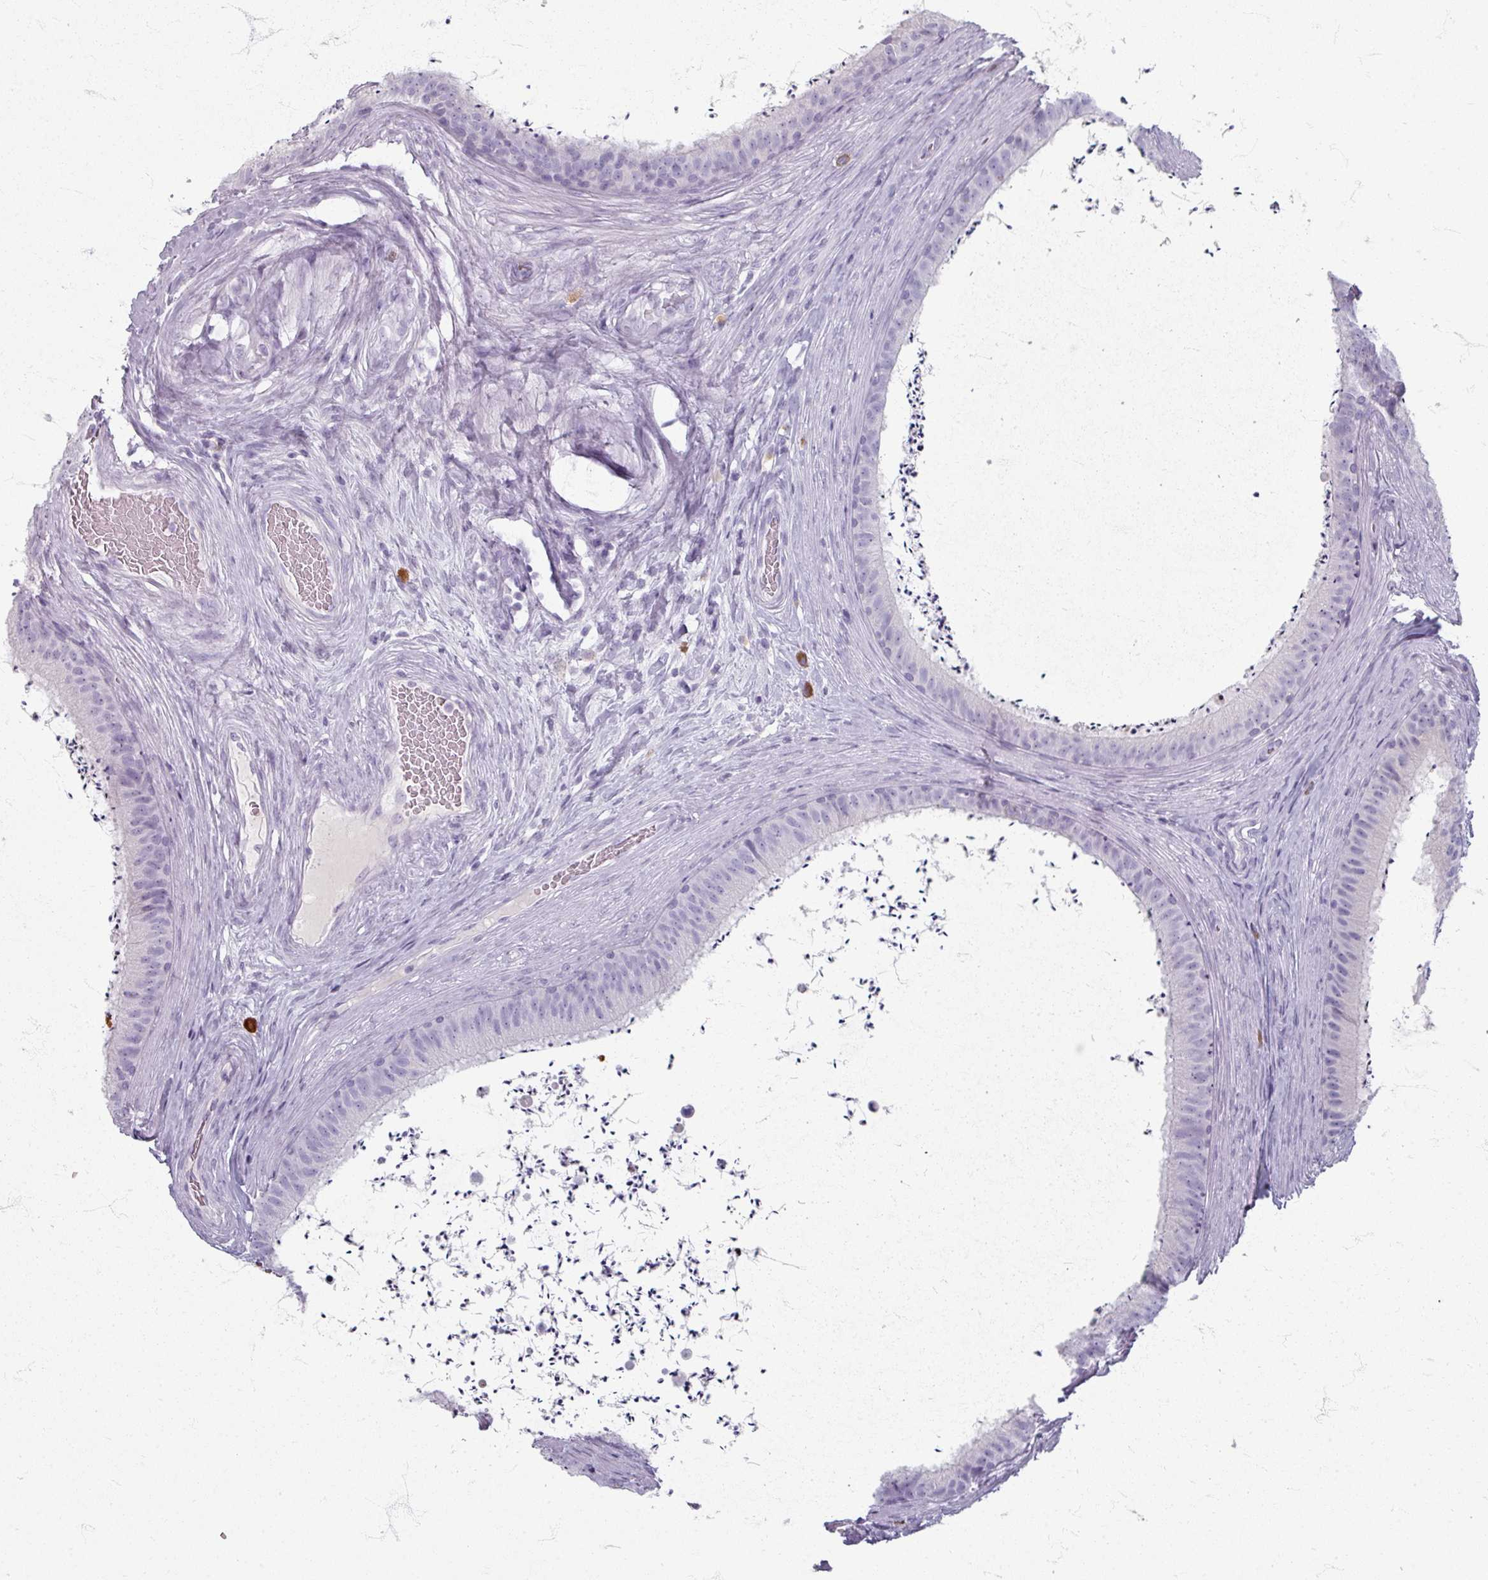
{"staining": {"intensity": "negative", "quantity": "none", "location": "none"}, "tissue": "epididymis", "cell_type": "Glandular cells", "image_type": "normal", "snomed": [{"axis": "morphology", "description": "Normal tissue, NOS"}, {"axis": "topography", "description": "Testis"}, {"axis": "topography", "description": "Epididymis"}], "caption": "Immunohistochemistry micrograph of benign human epididymis stained for a protein (brown), which exhibits no expression in glandular cells. (DAB IHC visualized using brightfield microscopy, high magnification).", "gene": "ZNF878", "patient": {"sex": "male", "age": 41}}